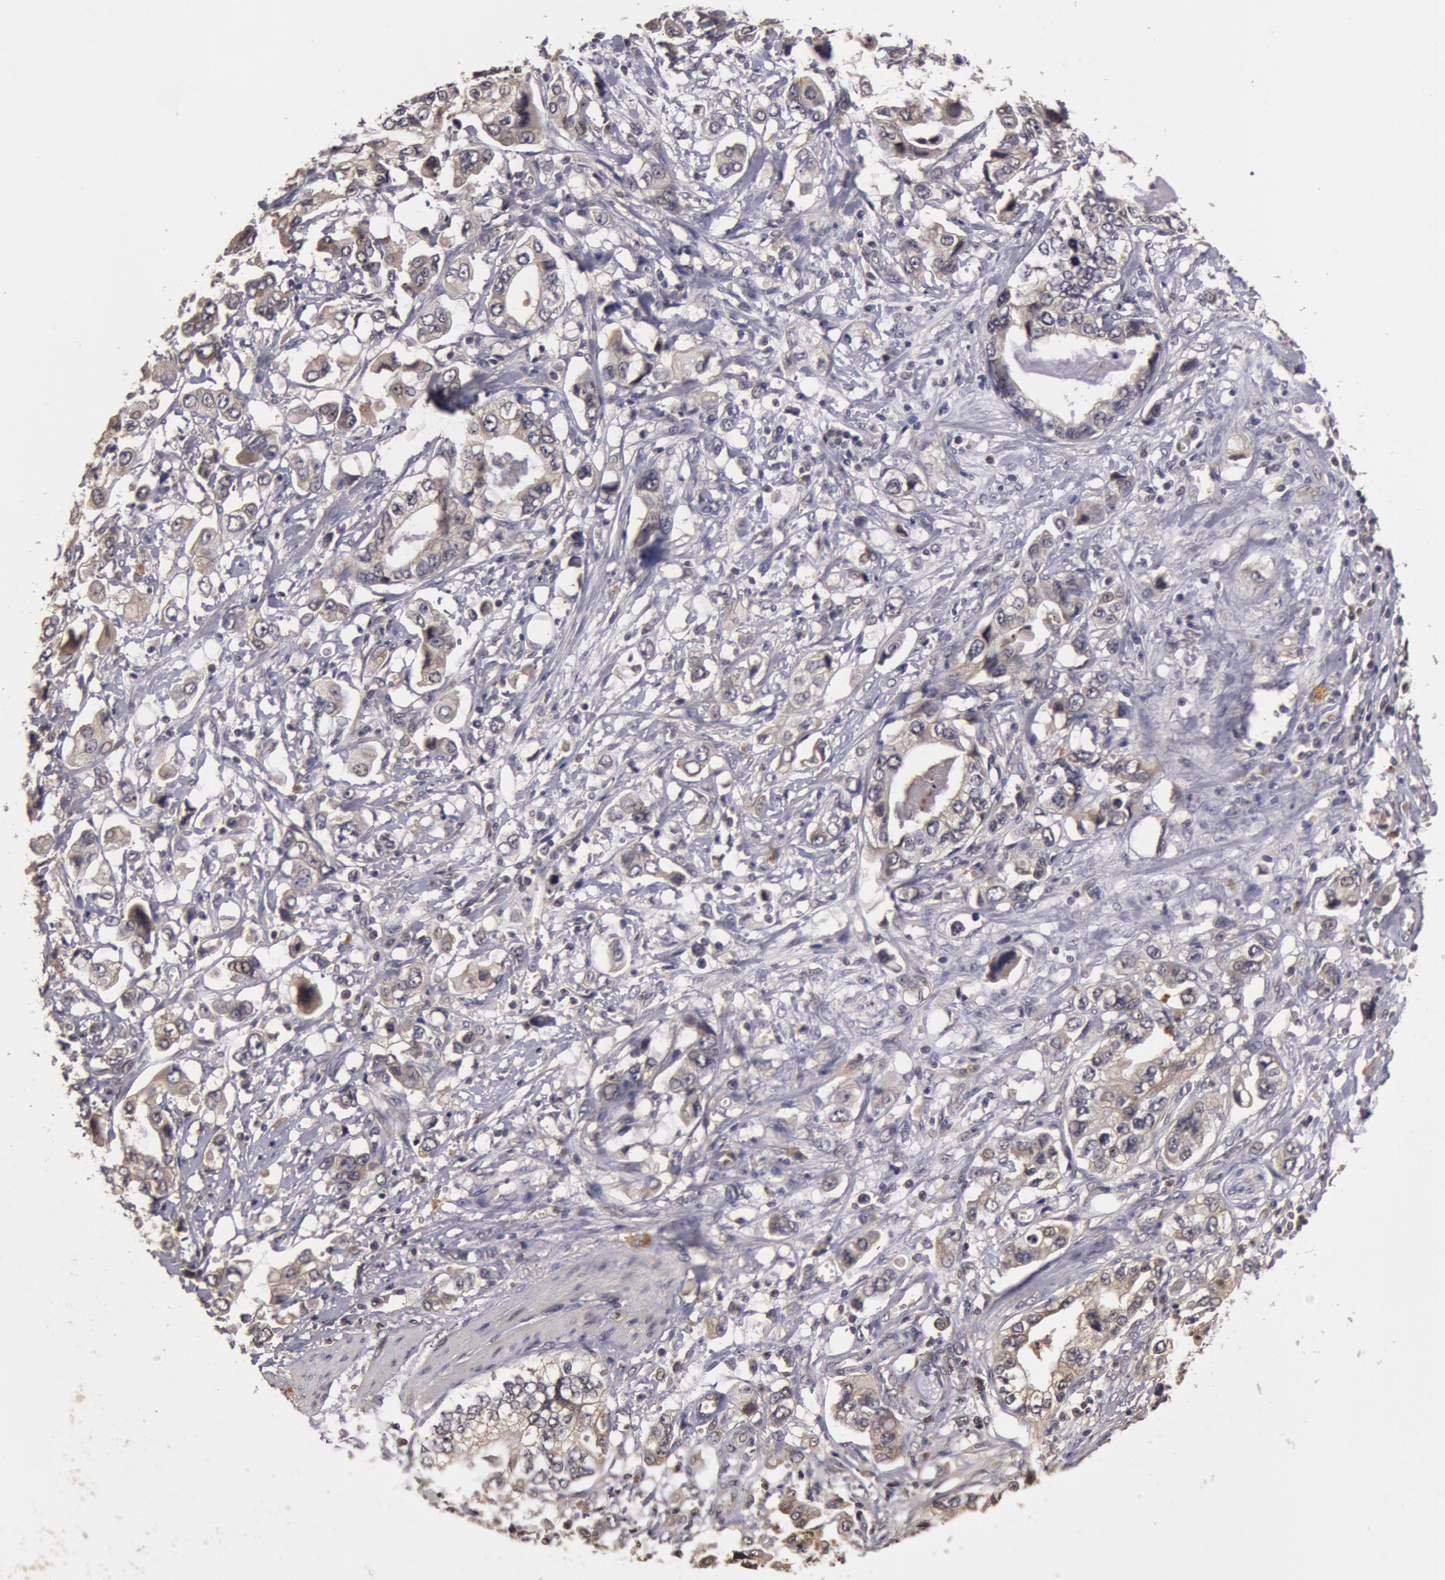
{"staining": {"intensity": "weak", "quantity": ">75%", "location": "cytoplasmic/membranous"}, "tissue": "stomach cancer", "cell_type": "Tumor cells", "image_type": "cancer", "snomed": [{"axis": "morphology", "description": "Adenocarcinoma, NOS"}, {"axis": "topography", "description": "Pancreas"}, {"axis": "topography", "description": "Stomach, upper"}], "caption": "Immunohistochemistry of human stomach adenocarcinoma exhibits low levels of weak cytoplasmic/membranous staining in approximately >75% of tumor cells.", "gene": "BCHE", "patient": {"sex": "male", "age": 77}}